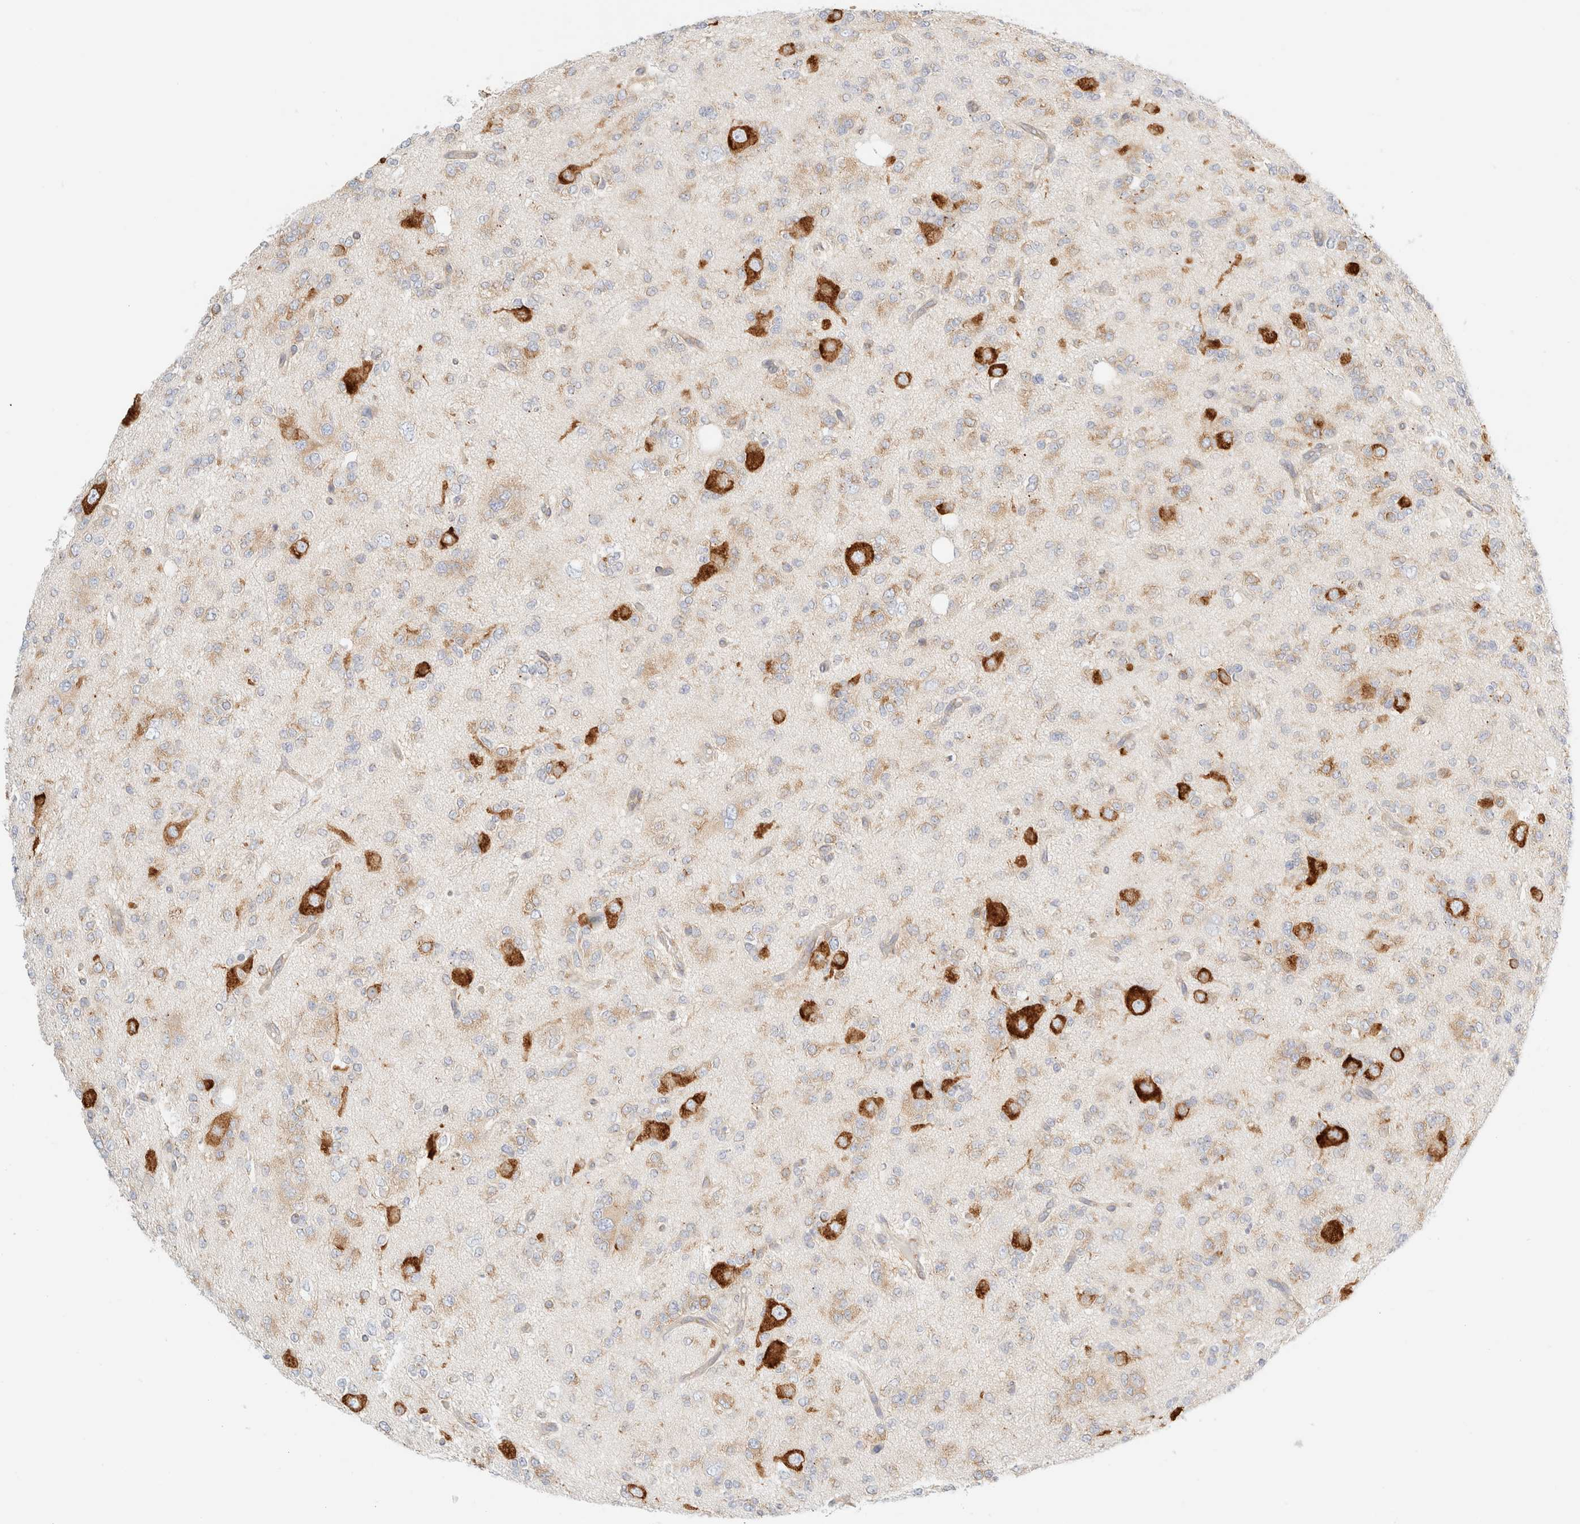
{"staining": {"intensity": "weak", "quantity": "25%-75%", "location": "cytoplasmic/membranous"}, "tissue": "glioma", "cell_type": "Tumor cells", "image_type": "cancer", "snomed": [{"axis": "morphology", "description": "Glioma, malignant, Low grade"}, {"axis": "topography", "description": "Brain"}], "caption": "DAB (3,3'-diaminobenzidine) immunohistochemical staining of malignant glioma (low-grade) exhibits weak cytoplasmic/membranous protein positivity in approximately 25%-75% of tumor cells.", "gene": "ZC2HC1A", "patient": {"sex": "male", "age": 38}}